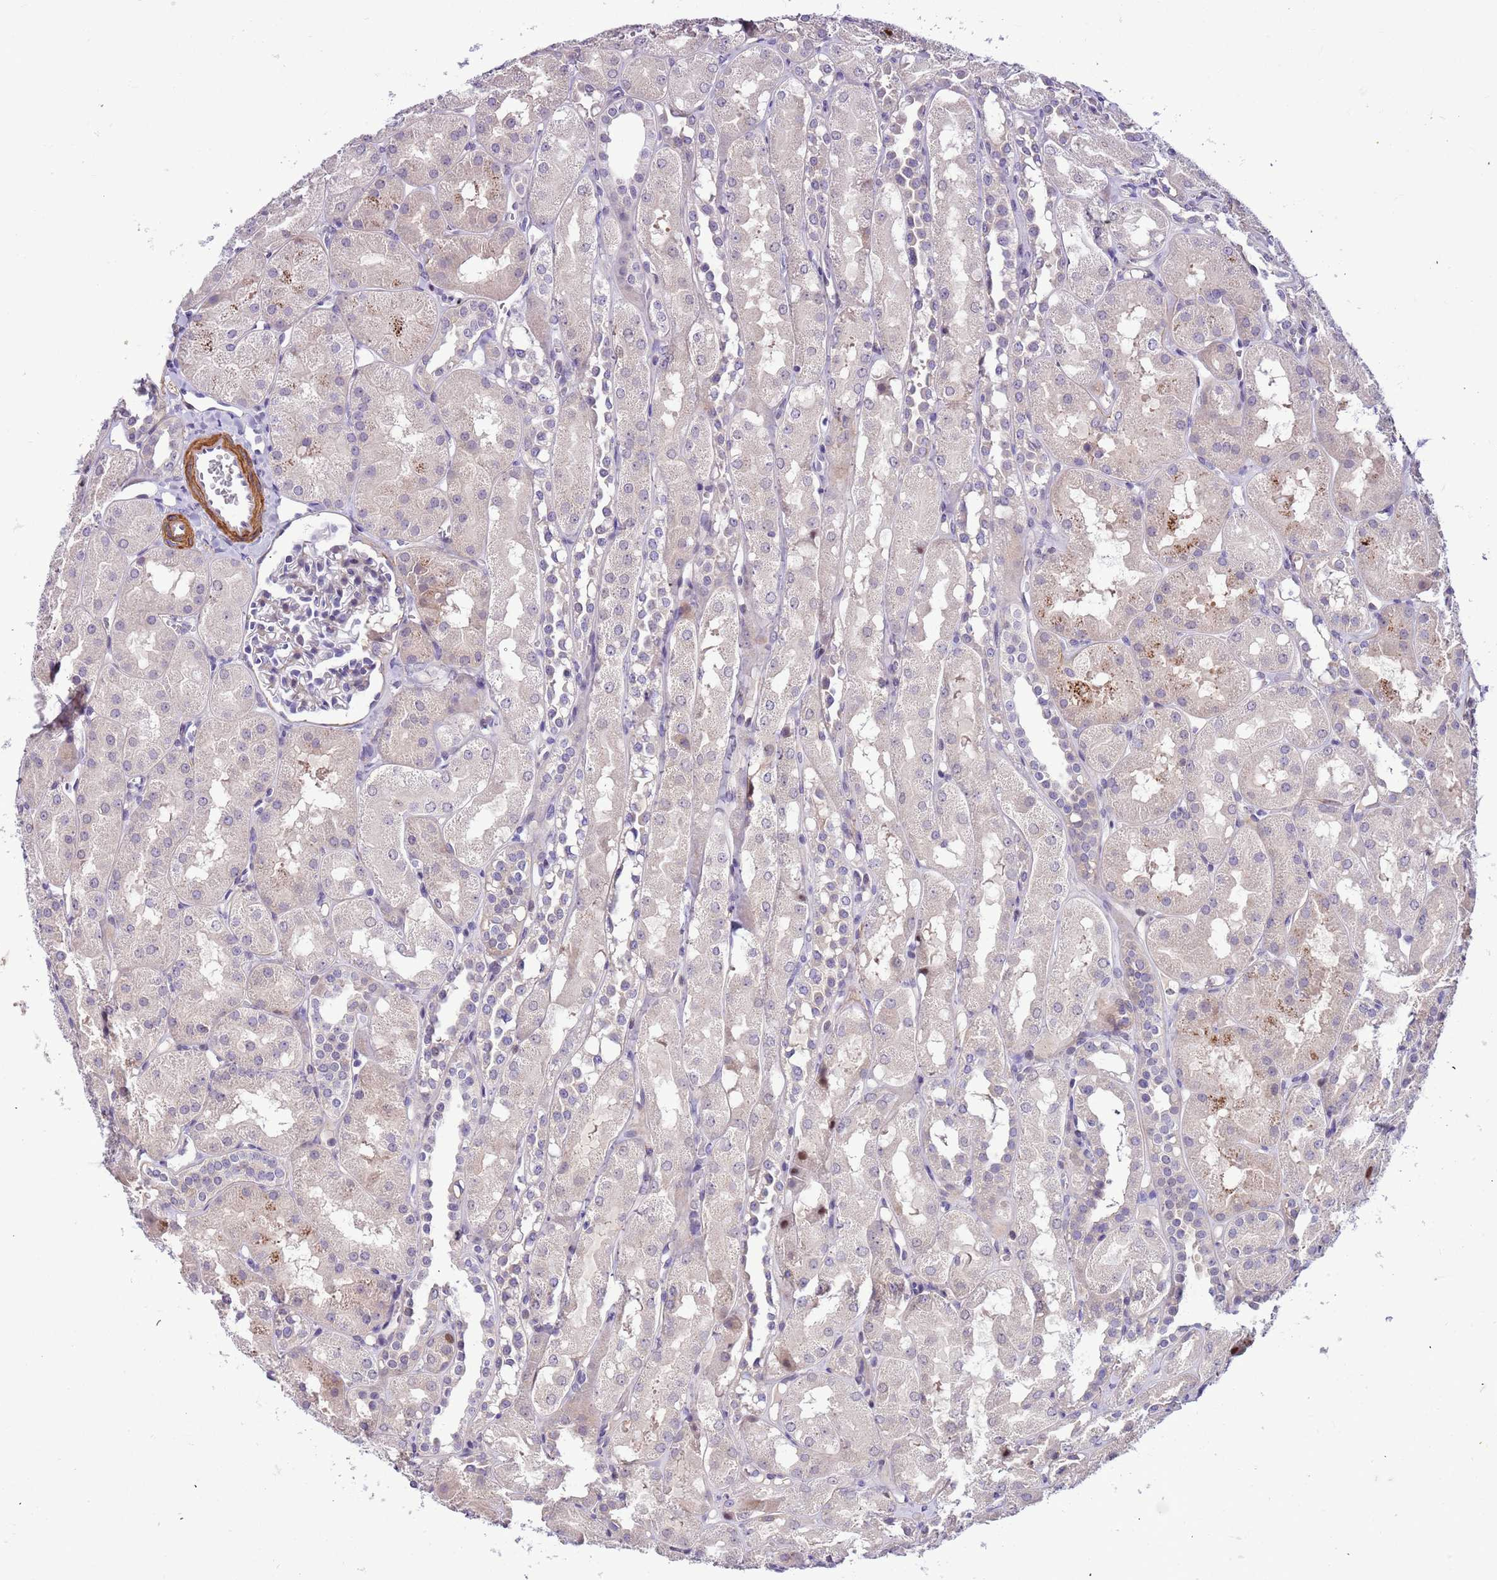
{"staining": {"intensity": "negative", "quantity": "none", "location": "none"}, "tissue": "kidney", "cell_type": "Cells in glomeruli", "image_type": "normal", "snomed": [{"axis": "morphology", "description": "Normal tissue, NOS"}, {"axis": "topography", "description": "Kidney"}, {"axis": "topography", "description": "Urinary bladder"}], "caption": "Immunohistochemistry (IHC) of unremarkable kidney displays no positivity in cells in glomeruli.", "gene": "PLEKHH1", "patient": {"sex": "male", "age": 16}}